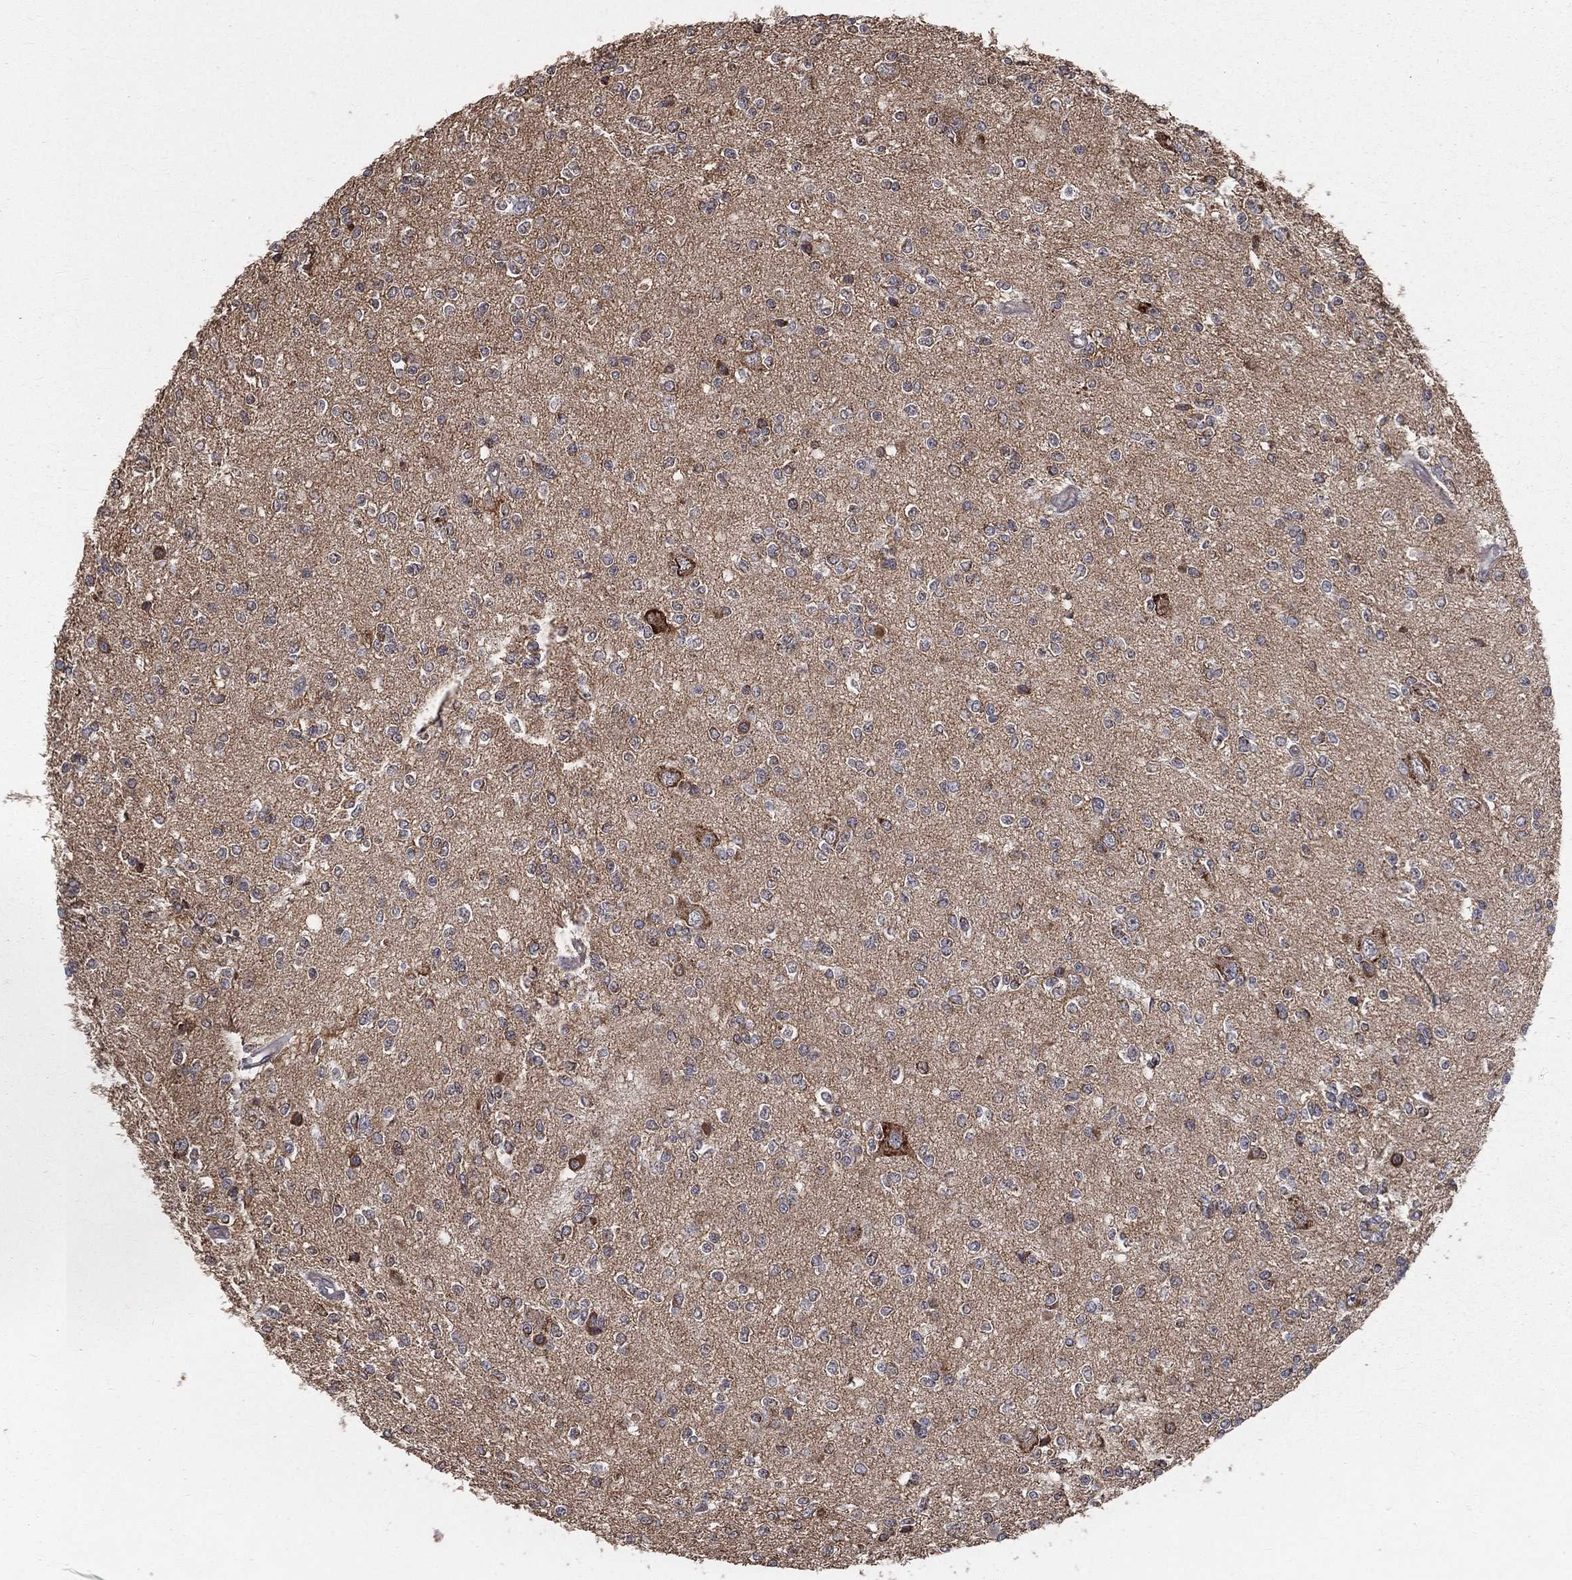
{"staining": {"intensity": "moderate", "quantity": "25%-75%", "location": "cytoplasmic/membranous"}, "tissue": "glioma", "cell_type": "Tumor cells", "image_type": "cancer", "snomed": [{"axis": "morphology", "description": "Glioma, malignant, Low grade"}, {"axis": "topography", "description": "Brain"}], "caption": "High-power microscopy captured an immunohistochemistry (IHC) histopathology image of malignant glioma (low-grade), revealing moderate cytoplasmic/membranous expression in about 25%-75% of tumor cells.", "gene": "OLFML1", "patient": {"sex": "male", "age": 67}}